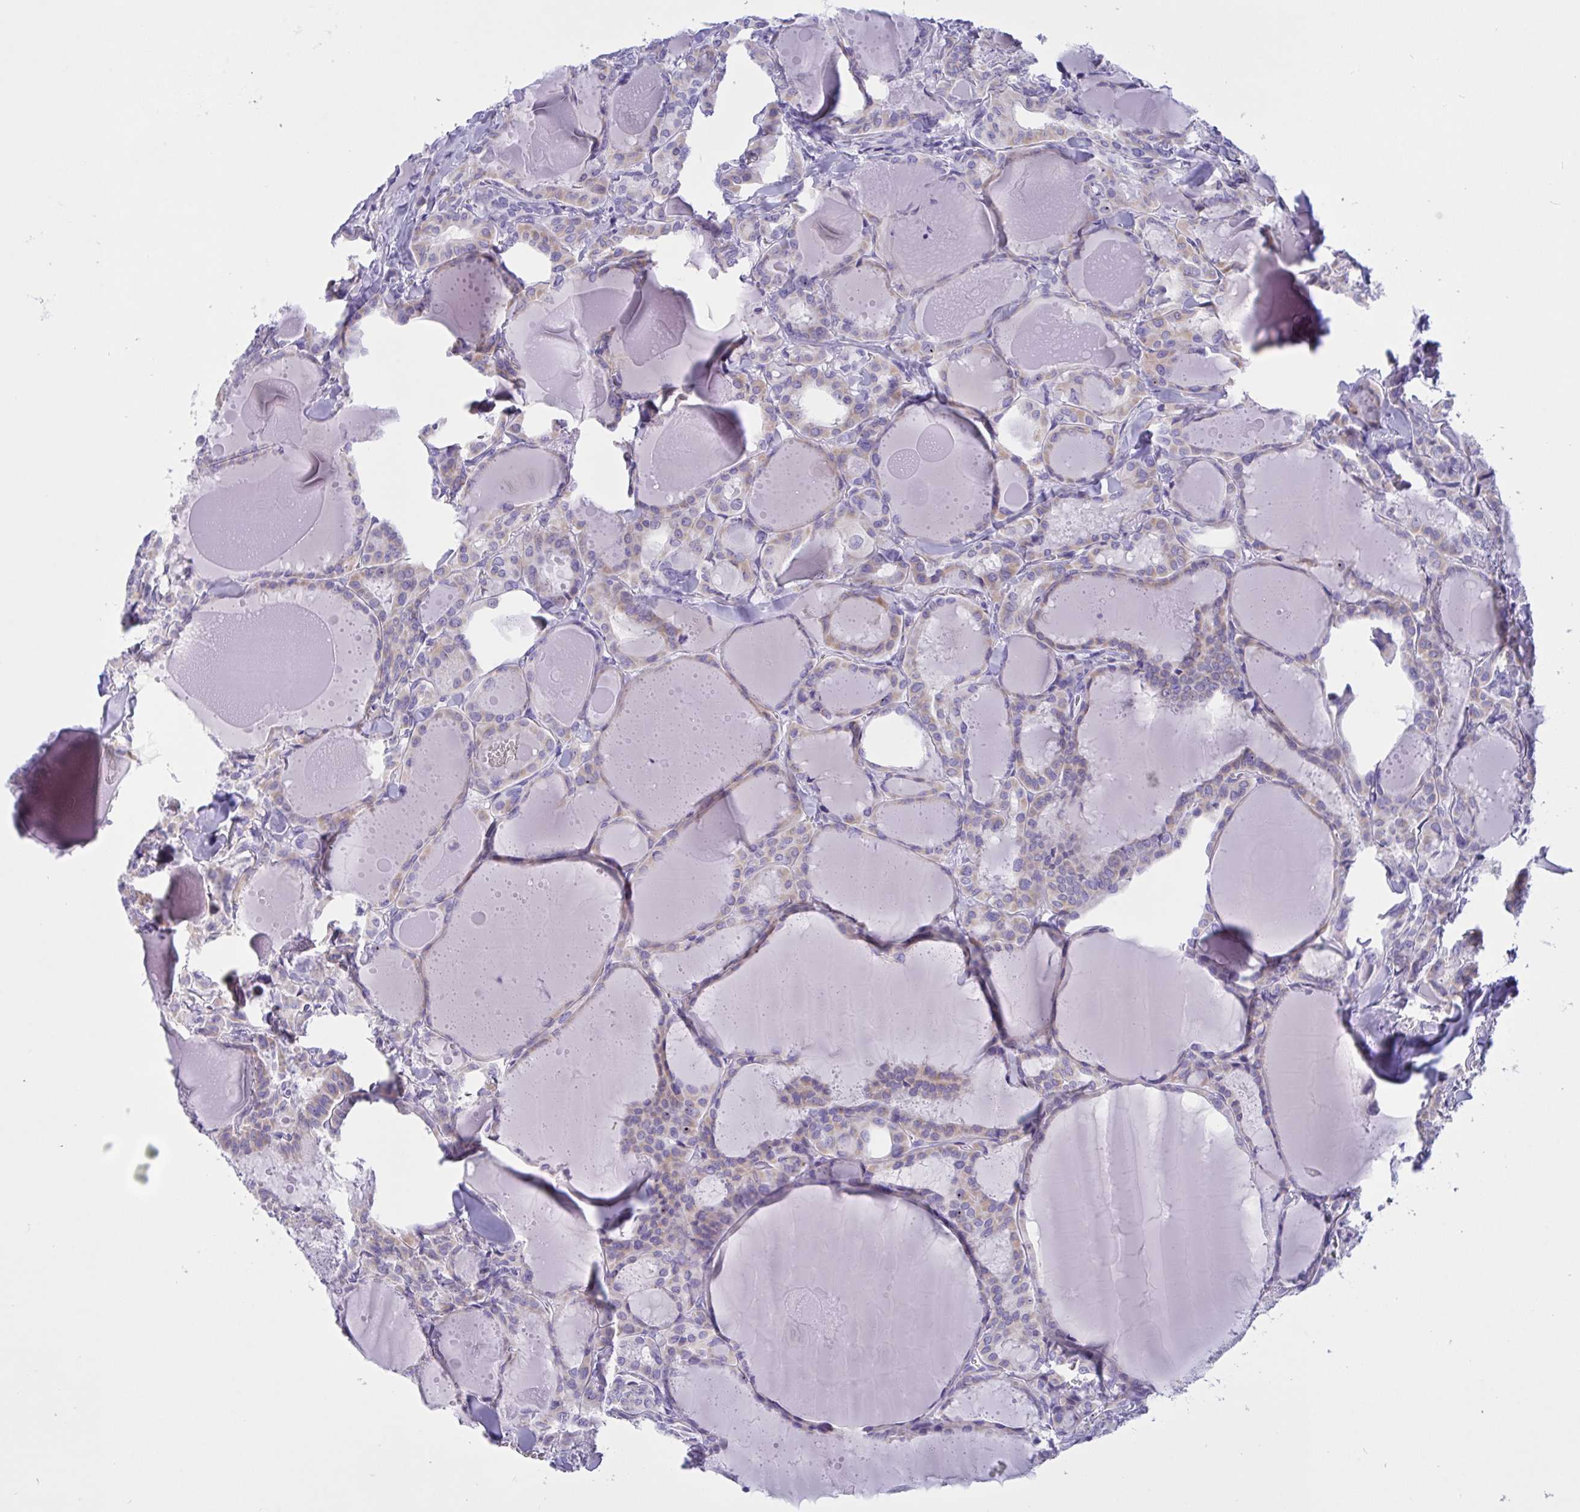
{"staining": {"intensity": "weak", "quantity": "25%-75%", "location": "cytoplasmic/membranous"}, "tissue": "thyroid cancer", "cell_type": "Tumor cells", "image_type": "cancer", "snomed": [{"axis": "morphology", "description": "Papillary adenocarcinoma, NOS"}, {"axis": "topography", "description": "Thyroid gland"}], "caption": "Immunohistochemistry (DAB (3,3'-diaminobenzidine)) staining of human papillary adenocarcinoma (thyroid) exhibits weak cytoplasmic/membranous protein positivity in about 25%-75% of tumor cells.", "gene": "OXLD1", "patient": {"sex": "male", "age": 87}}